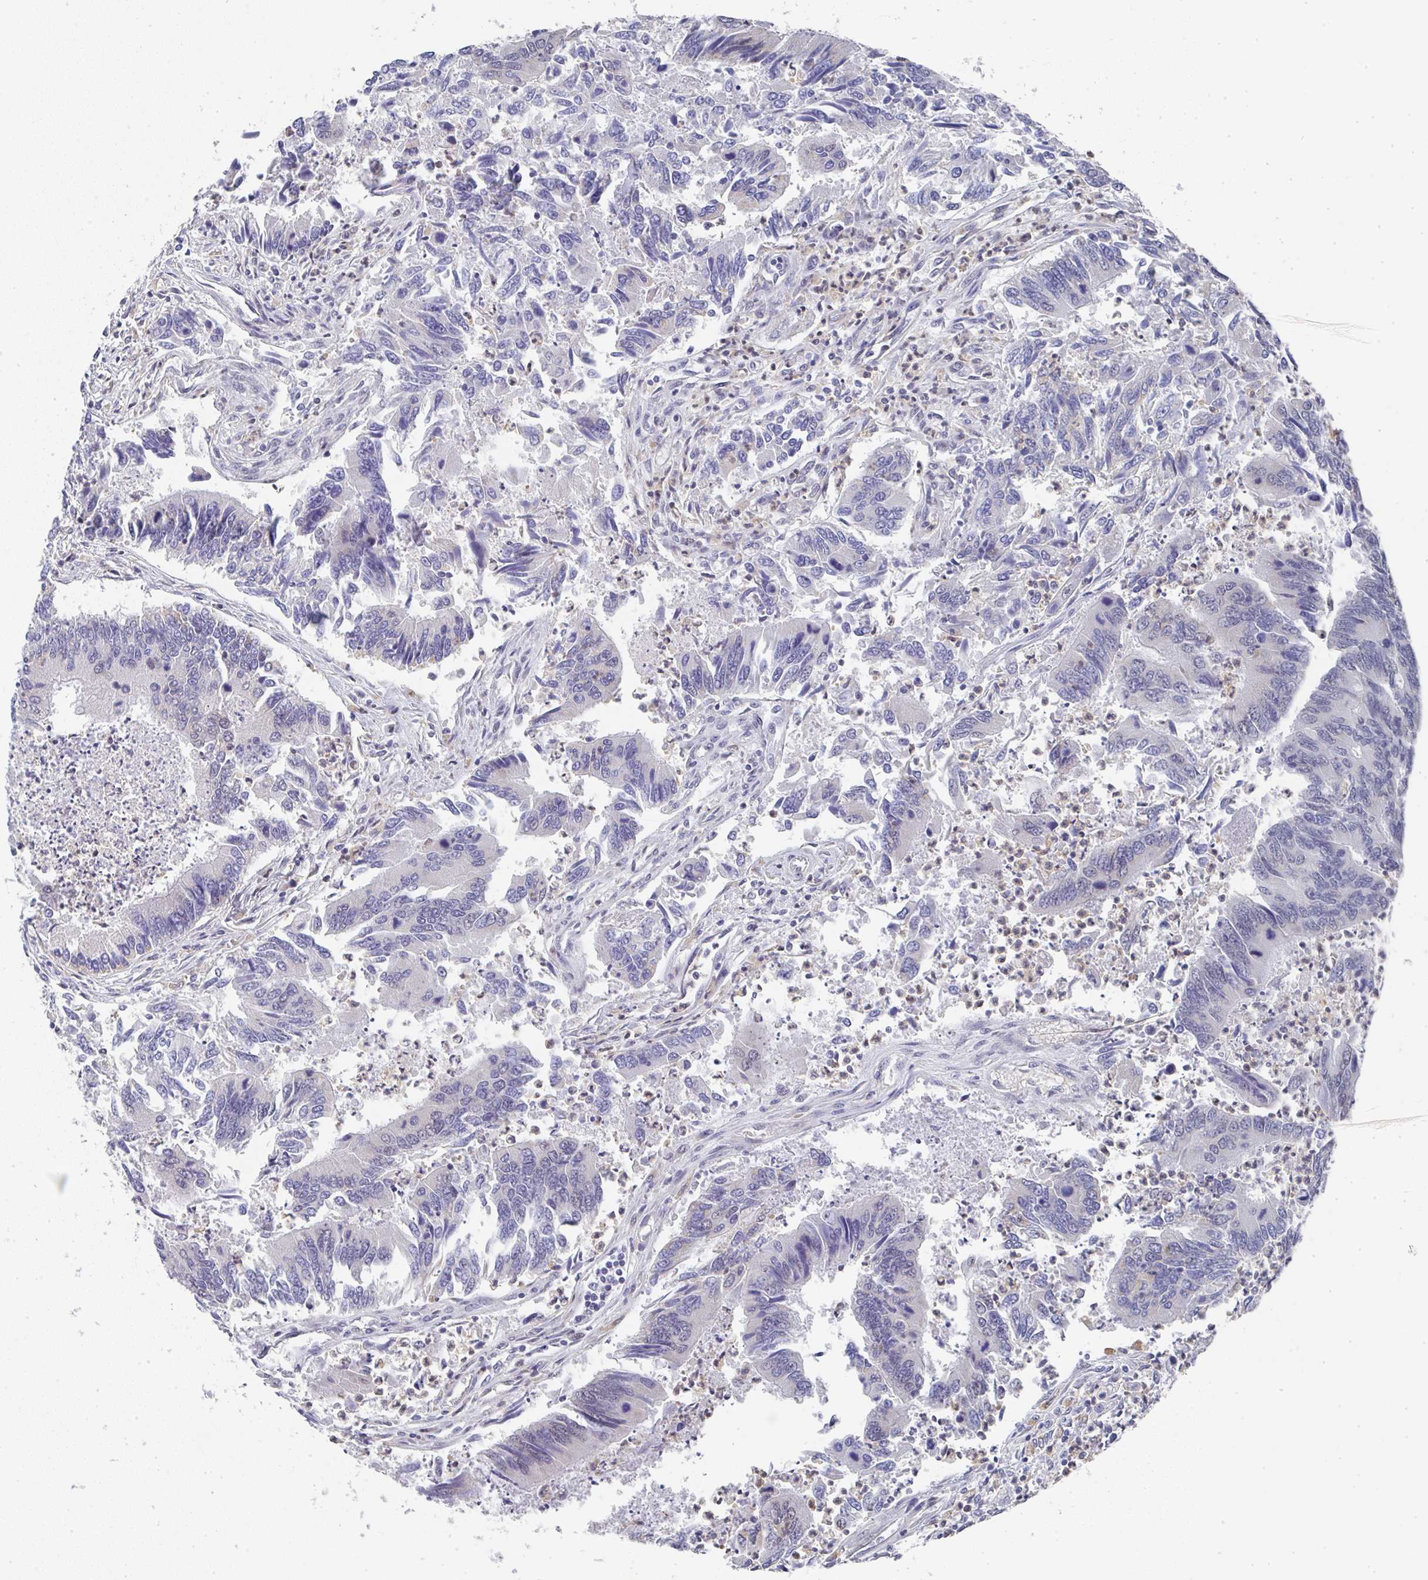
{"staining": {"intensity": "weak", "quantity": "<25%", "location": "nuclear"}, "tissue": "colorectal cancer", "cell_type": "Tumor cells", "image_type": "cancer", "snomed": [{"axis": "morphology", "description": "Adenocarcinoma, NOS"}, {"axis": "topography", "description": "Colon"}], "caption": "The immunohistochemistry (IHC) image has no significant staining in tumor cells of colorectal cancer tissue. (Stains: DAB (3,3'-diaminobenzidine) immunohistochemistry with hematoxylin counter stain, Microscopy: brightfield microscopy at high magnification).", "gene": "NCF1", "patient": {"sex": "female", "age": 67}}